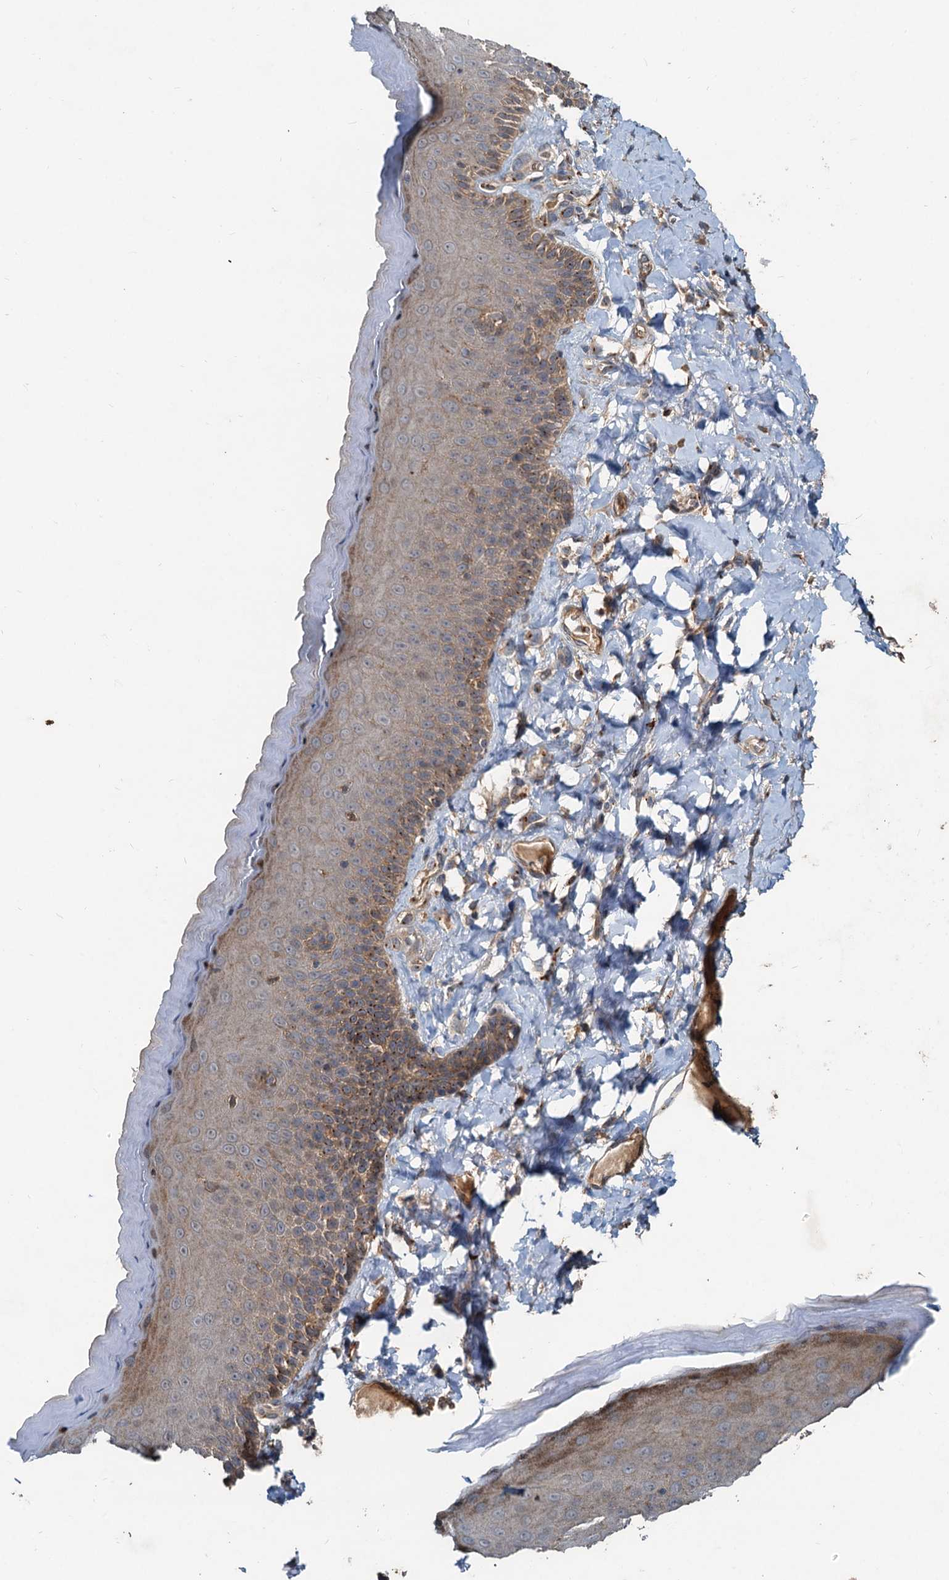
{"staining": {"intensity": "moderate", "quantity": "<25%", "location": "cytoplasmic/membranous"}, "tissue": "skin", "cell_type": "Epidermal cells", "image_type": "normal", "snomed": [{"axis": "morphology", "description": "Normal tissue, NOS"}, {"axis": "topography", "description": "Anal"}], "caption": "Brown immunohistochemical staining in normal skin displays moderate cytoplasmic/membranous expression in about <25% of epidermal cells.", "gene": "CEP68", "patient": {"sex": "male", "age": 69}}